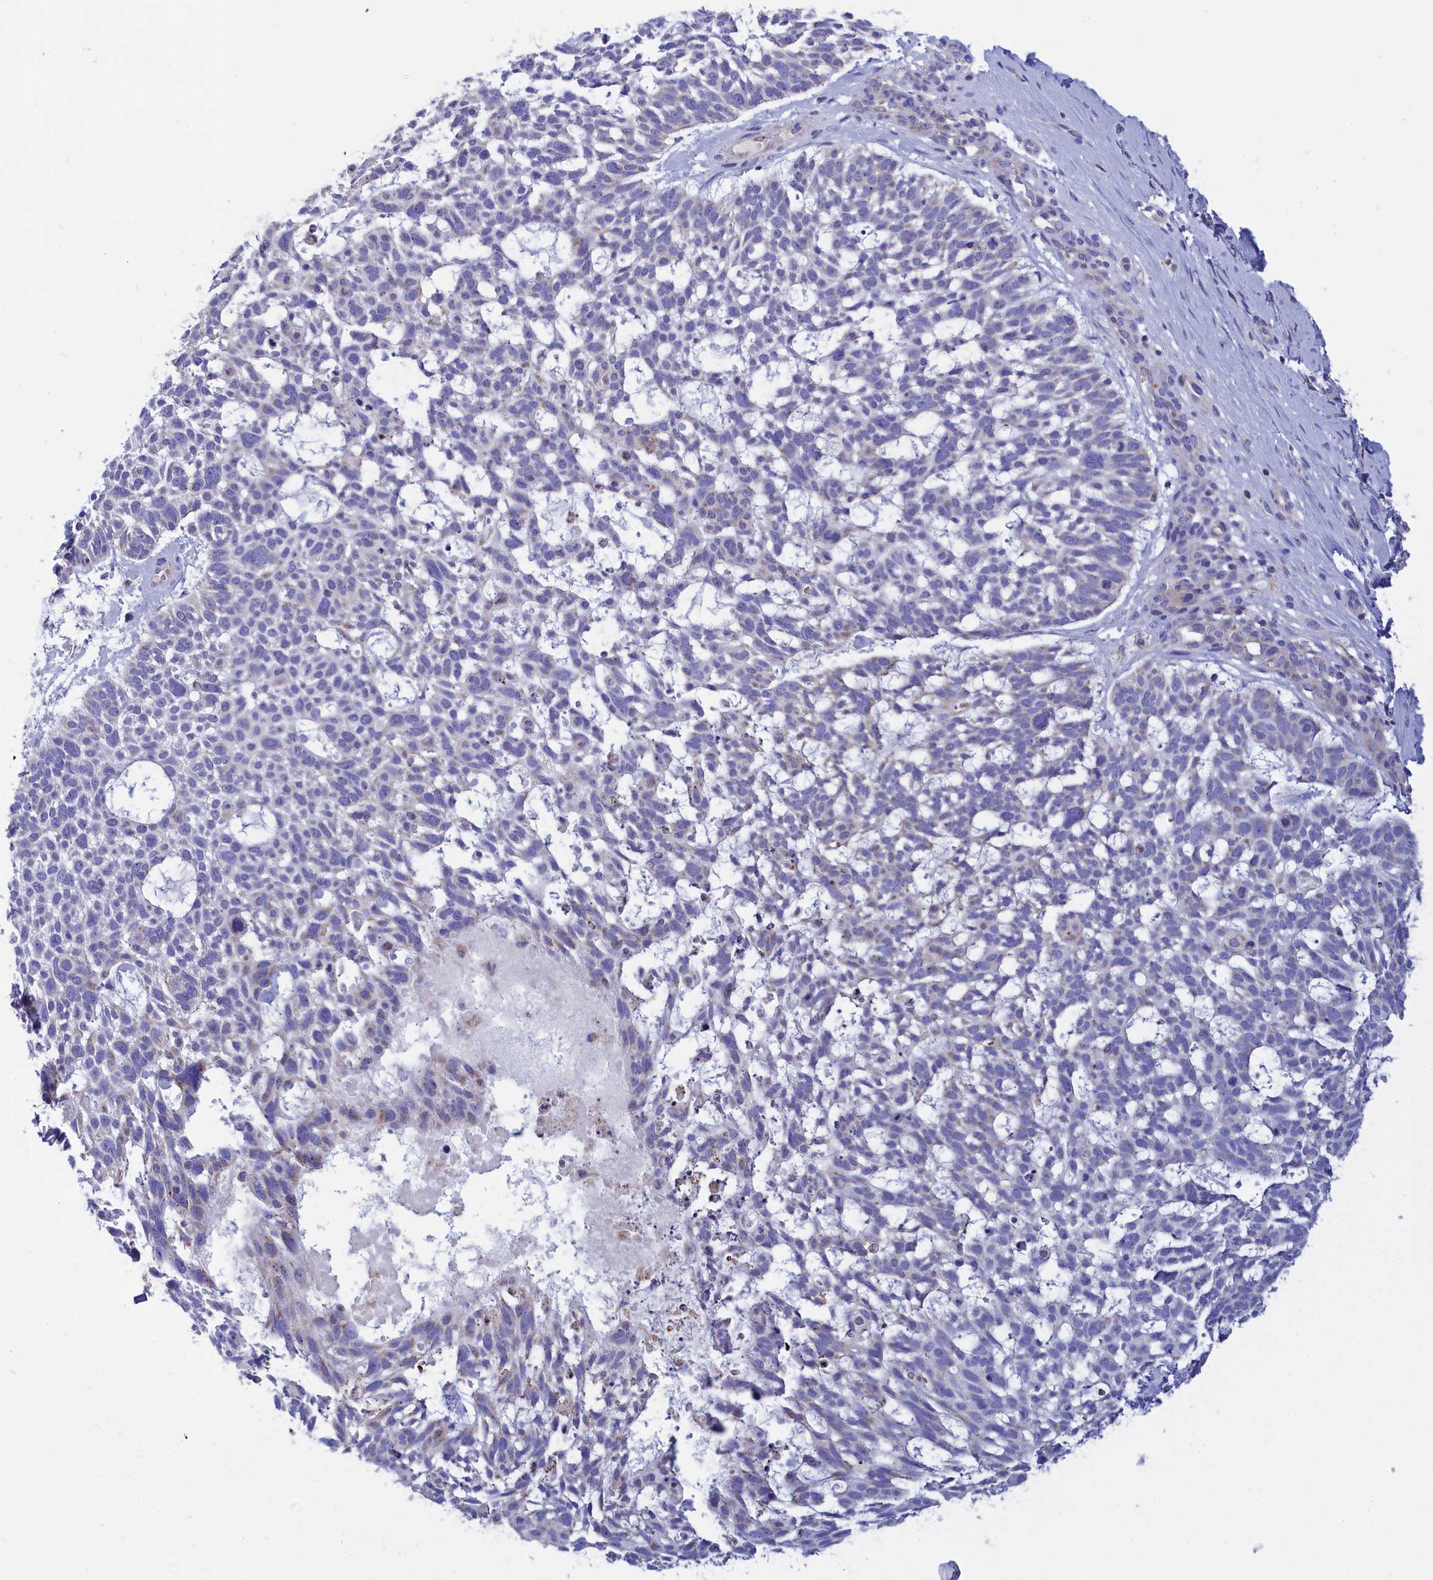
{"staining": {"intensity": "negative", "quantity": "none", "location": "none"}, "tissue": "skin cancer", "cell_type": "Tumor cells", "image_type": "cancer", "snomed": [{"axis": "morphology", "description": "Basal cell carcinoma"}, {"axis": "topography", "description": "Skin"}], "caption": "Basal cell carcinoma (skin) was stained to show a protein in brown. There is no significant staining in tumor cells.", "gene": "CCRL2", "patient": {"sex": "male", "age": 88}}